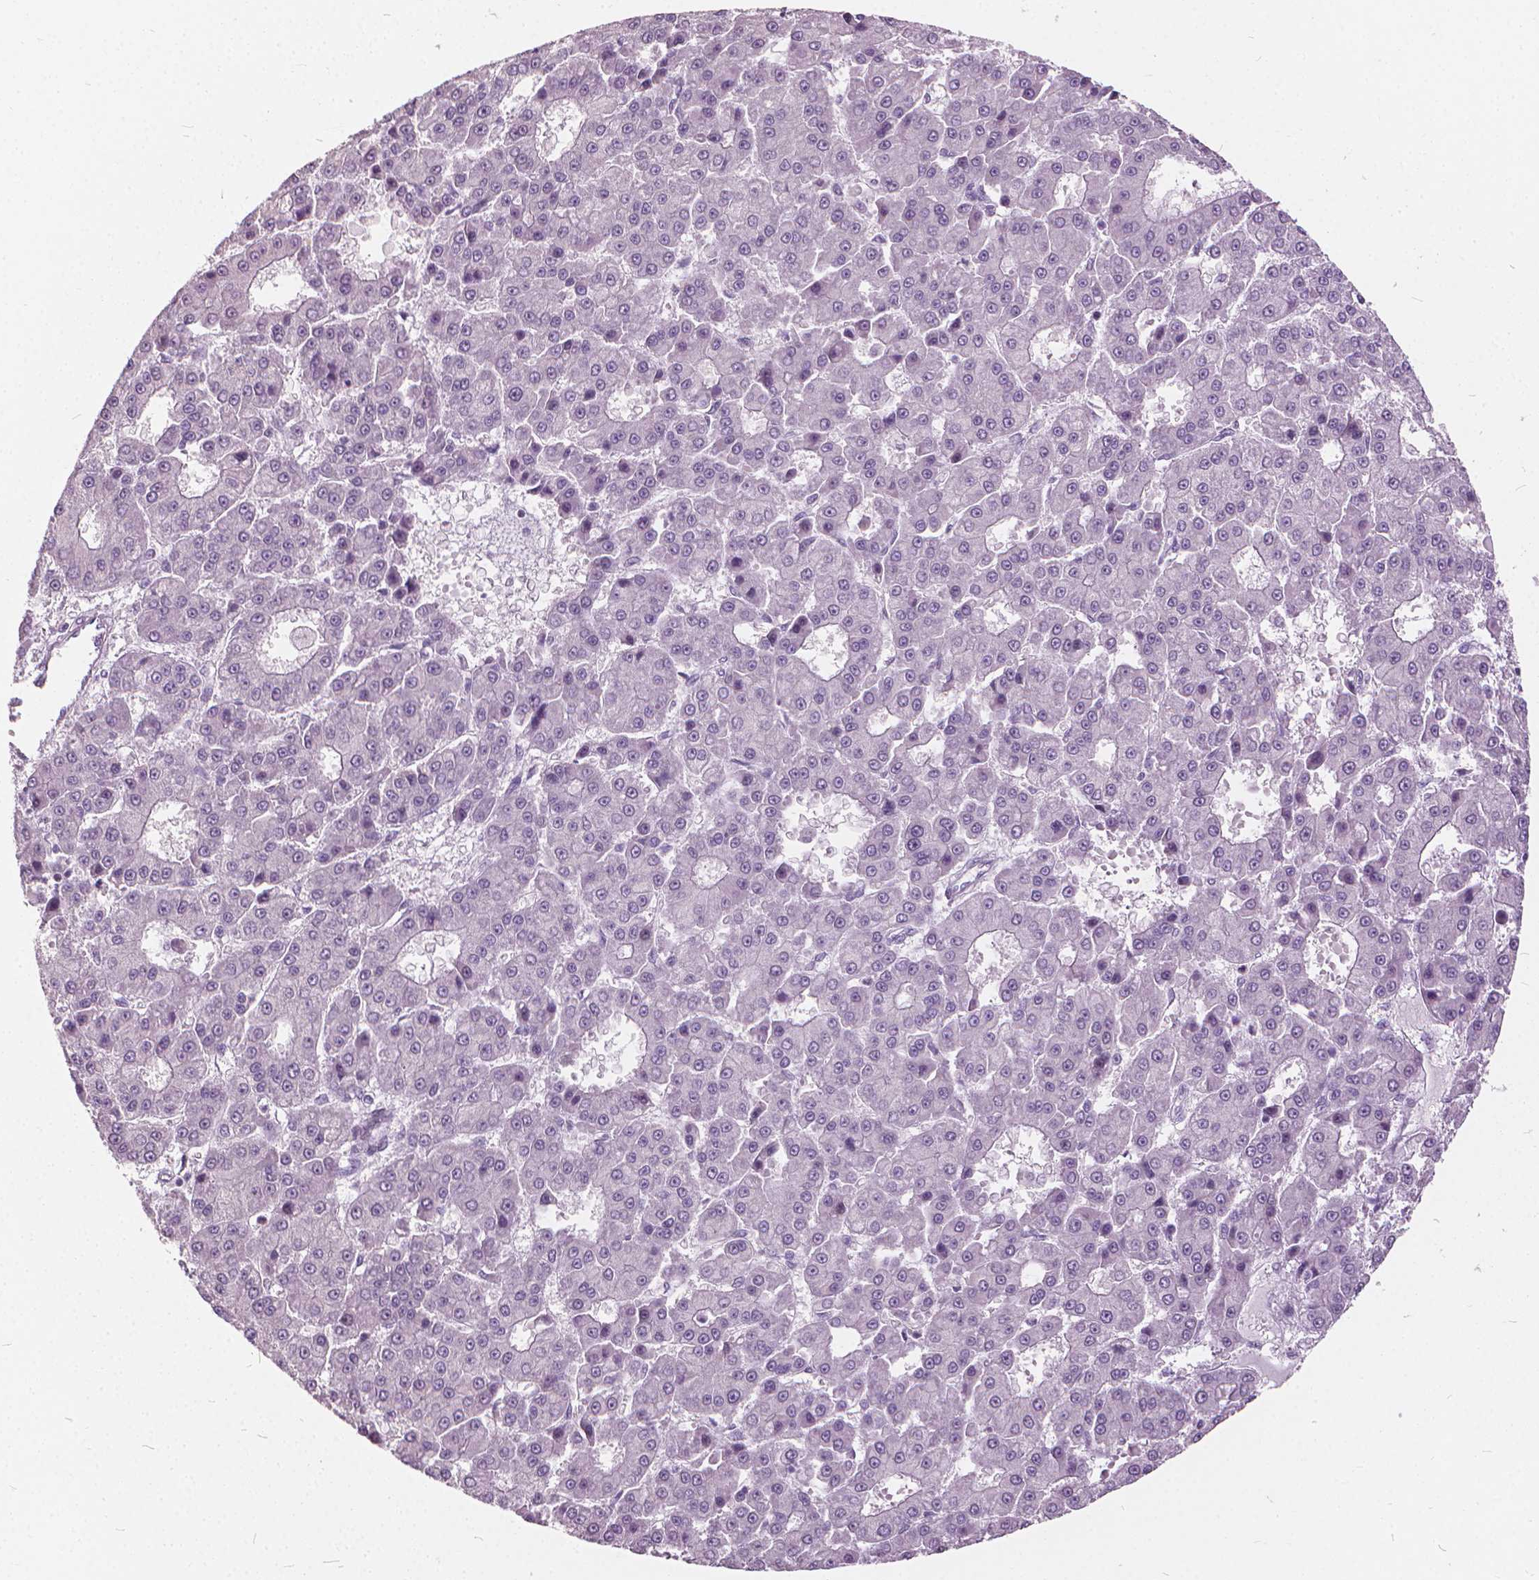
{"staining": {"intensity": "negative", "quantity": "none", "location": "none"}, "tissue": "liver cancer", "cell_type": "Tumor cells", "image_type": "cancer", "snomed": [{"axis": "morphology", "description": "Carcinoma, Hepatocellular, NOS"}, {"axis": "topography", "description": "Liver"}], "caption": "This histopathology image is of liver hepatocellular carcinoma stained with immunohistochemistry (IHC) to label a protein in brown with the nuclei are counter-stained blue. There is no staining in tumor cells.", "gene": "STAT5B", "patient": {"sex": "male", "age": 70}}